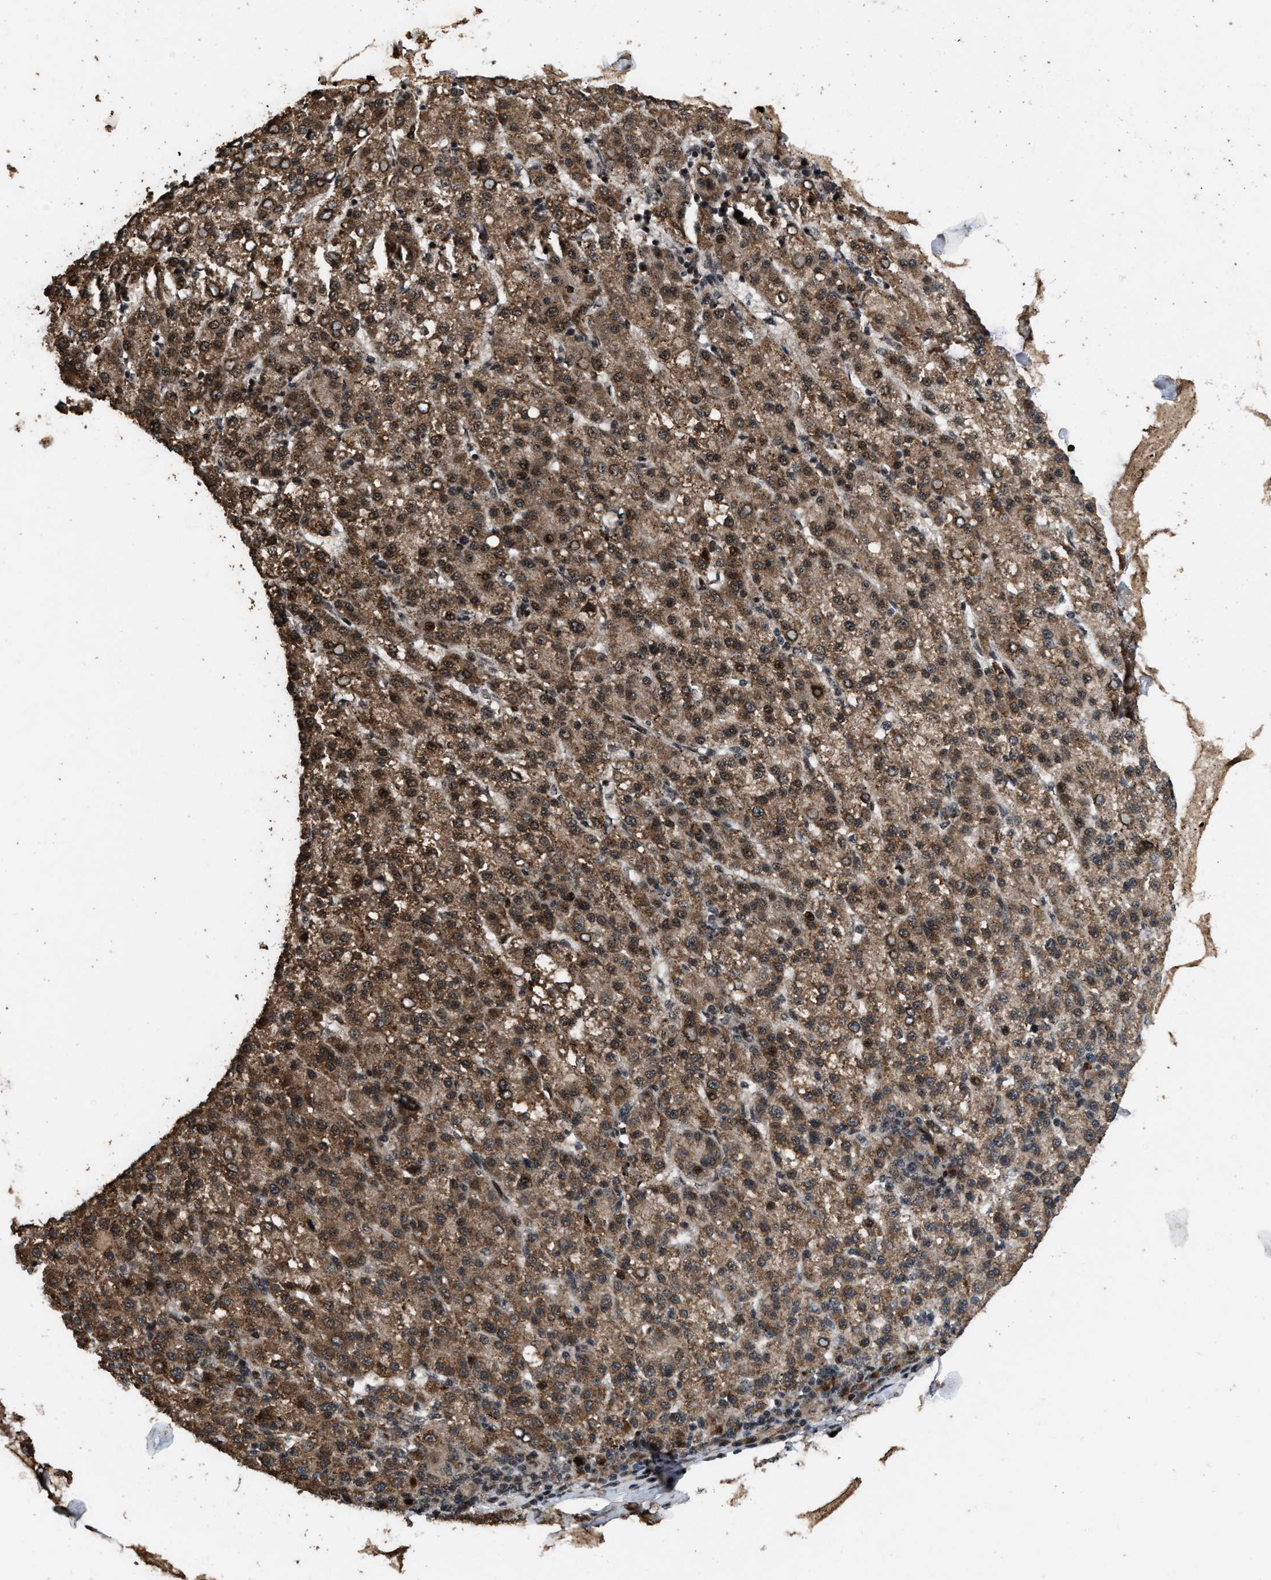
{"staining": {"intensity": "moderate", "quantity": ">75%", "location": "cytoplasmic/membranous"}, "tissue": "liver cancer", "cell_type": "Tumor cells", "image_type": "cancer", "snomed": [{"axis": "morphology", "description": "Carcinoma, Hepatocellular, NOS"}, {"axis": "topography", "description": "Liver"}], "caption": "An image showing moderate cytoplasmic/membranous expression in approximately >75% of tumor cells in liver hepatocellular carcinoma, as visualized by brown immunohistochemical staining.", "gene": "HAUS6", "patient": {"sex": "female", "age": 58}}